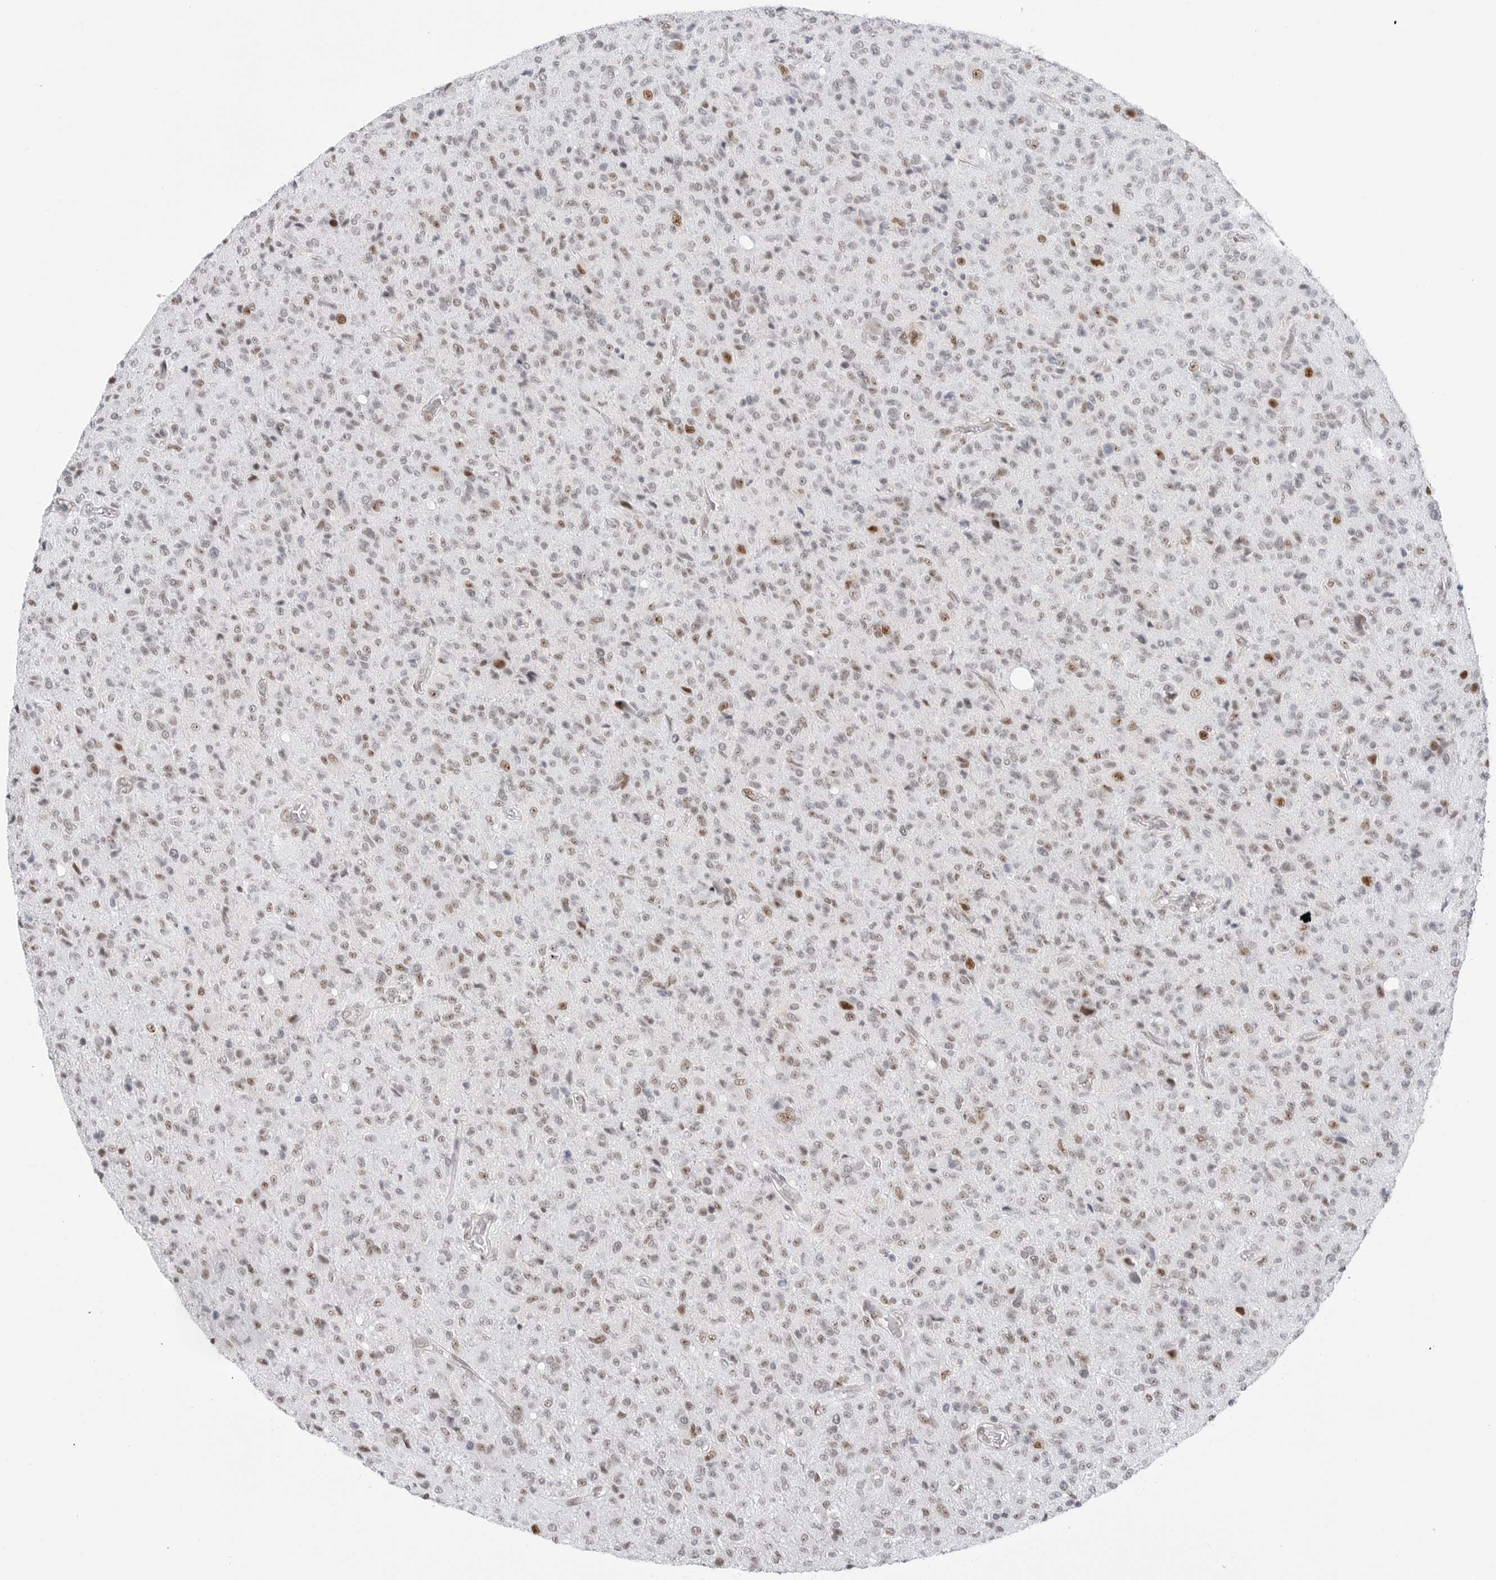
{"staining": {"intensity": "strong", "quantity": "<25%", "location": "nuclear"}, "tissue": "glioma", "cell_type": "Tumor cells", "image_type": "cancer", "snomed": [{"axis": "morphology", "description": "Glioma, malignant, High grade"}, {"axis": "topography", "description": "Brain"}], "caption": "Brown immunohistochemical staining in human malignant glioma (high-grade) reveals strong nuclear expression in about <25% of tumor cells.", "gene": "C1orf162", "patient": {"sex": "female", "age": 57}}